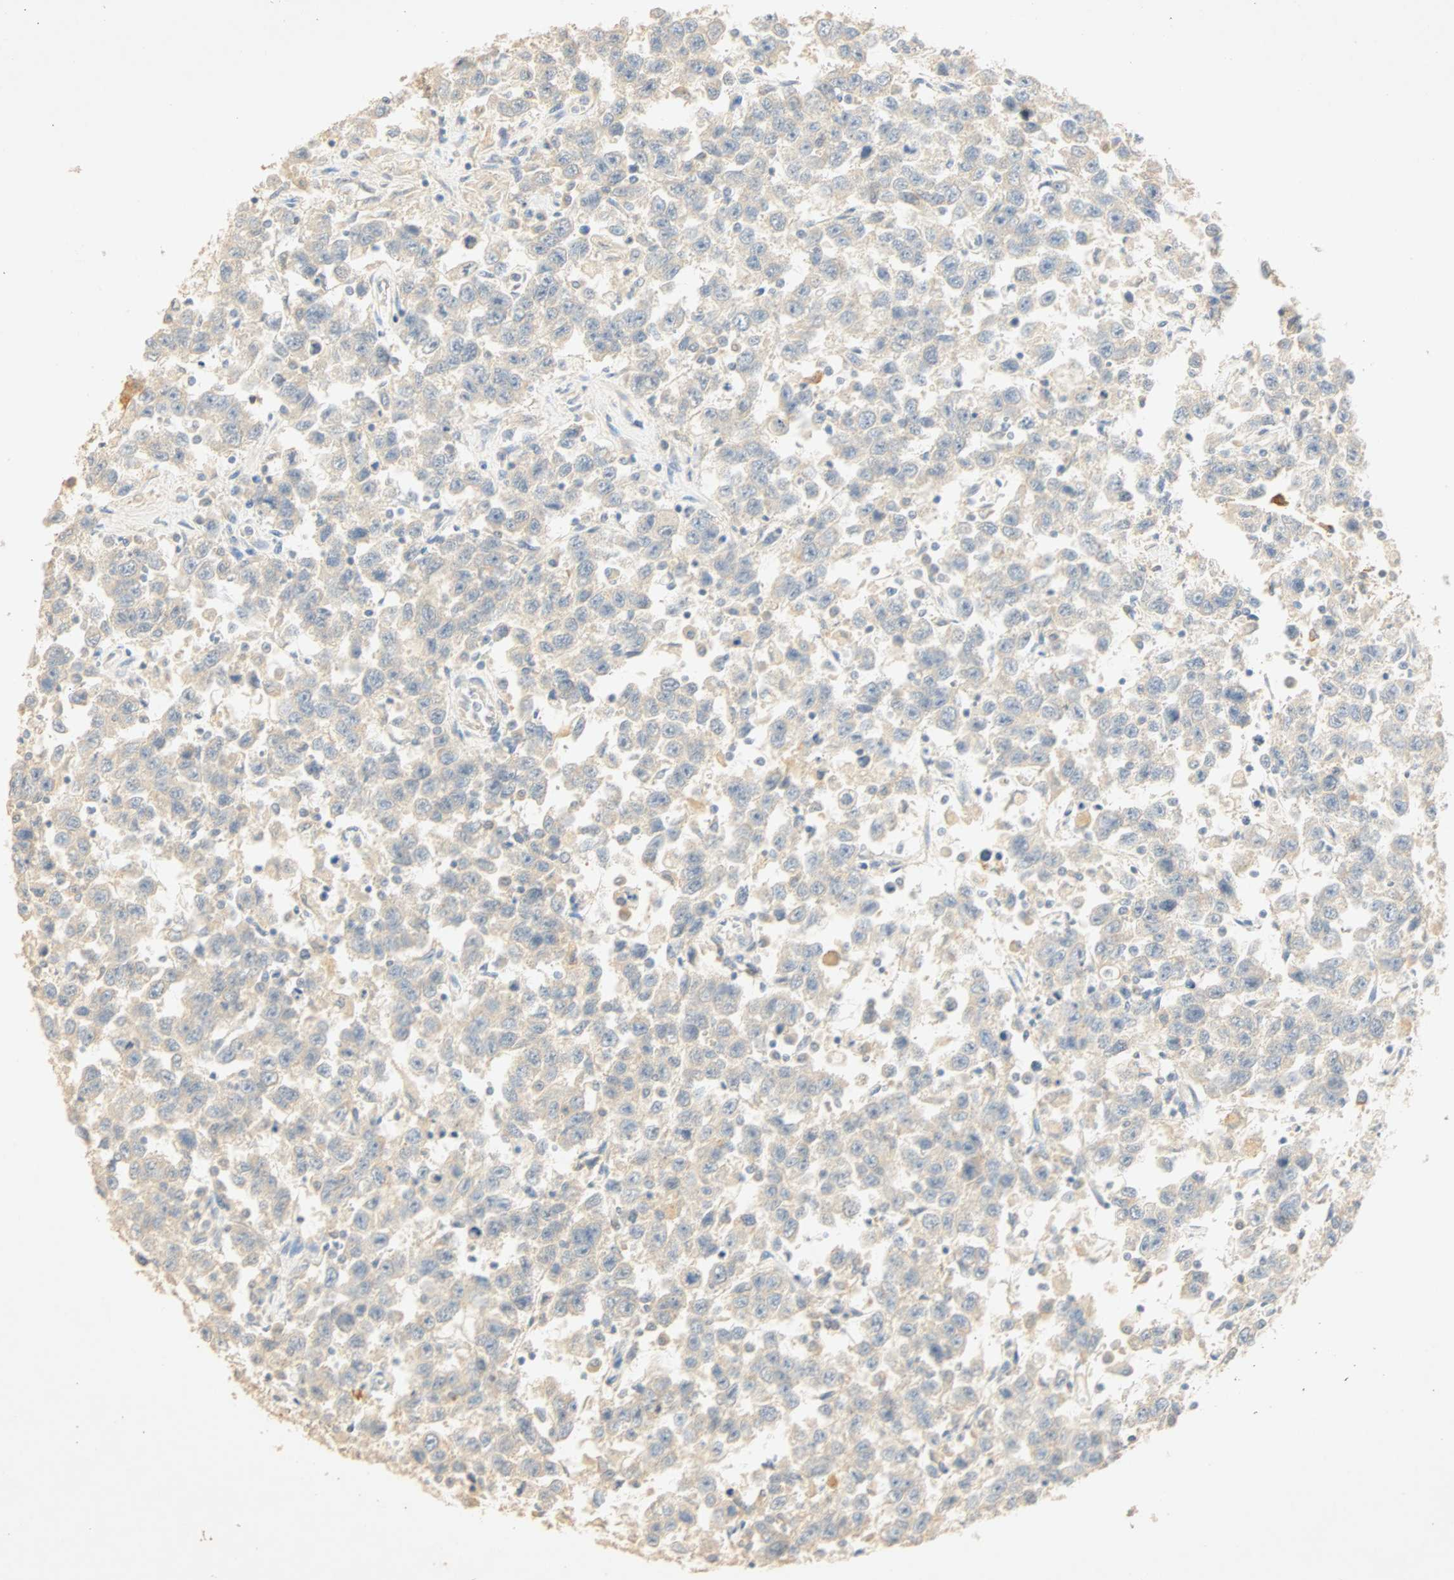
{"staining": {"intensity": "weak", "quantity": "<25%", "location": "cytoplasmic/membranous"}, "tissue": "testis cancer", "cell_type": "Tumor cells", "image_type": "cancer", "snomed": [{"axis": "morphology", "description": "Seminoma, NOS"}, {"axis": "topography", "description": "Testis"}], "caption": "Immunohistochemistry image of seminoma (testis) stained for a protein (brown), which displays no expression in tumor cells. (DAB IHC with hematoxylin counter stain).", "gene": "SELENBP1", "patient": {"sex": "male", "age": 41}}